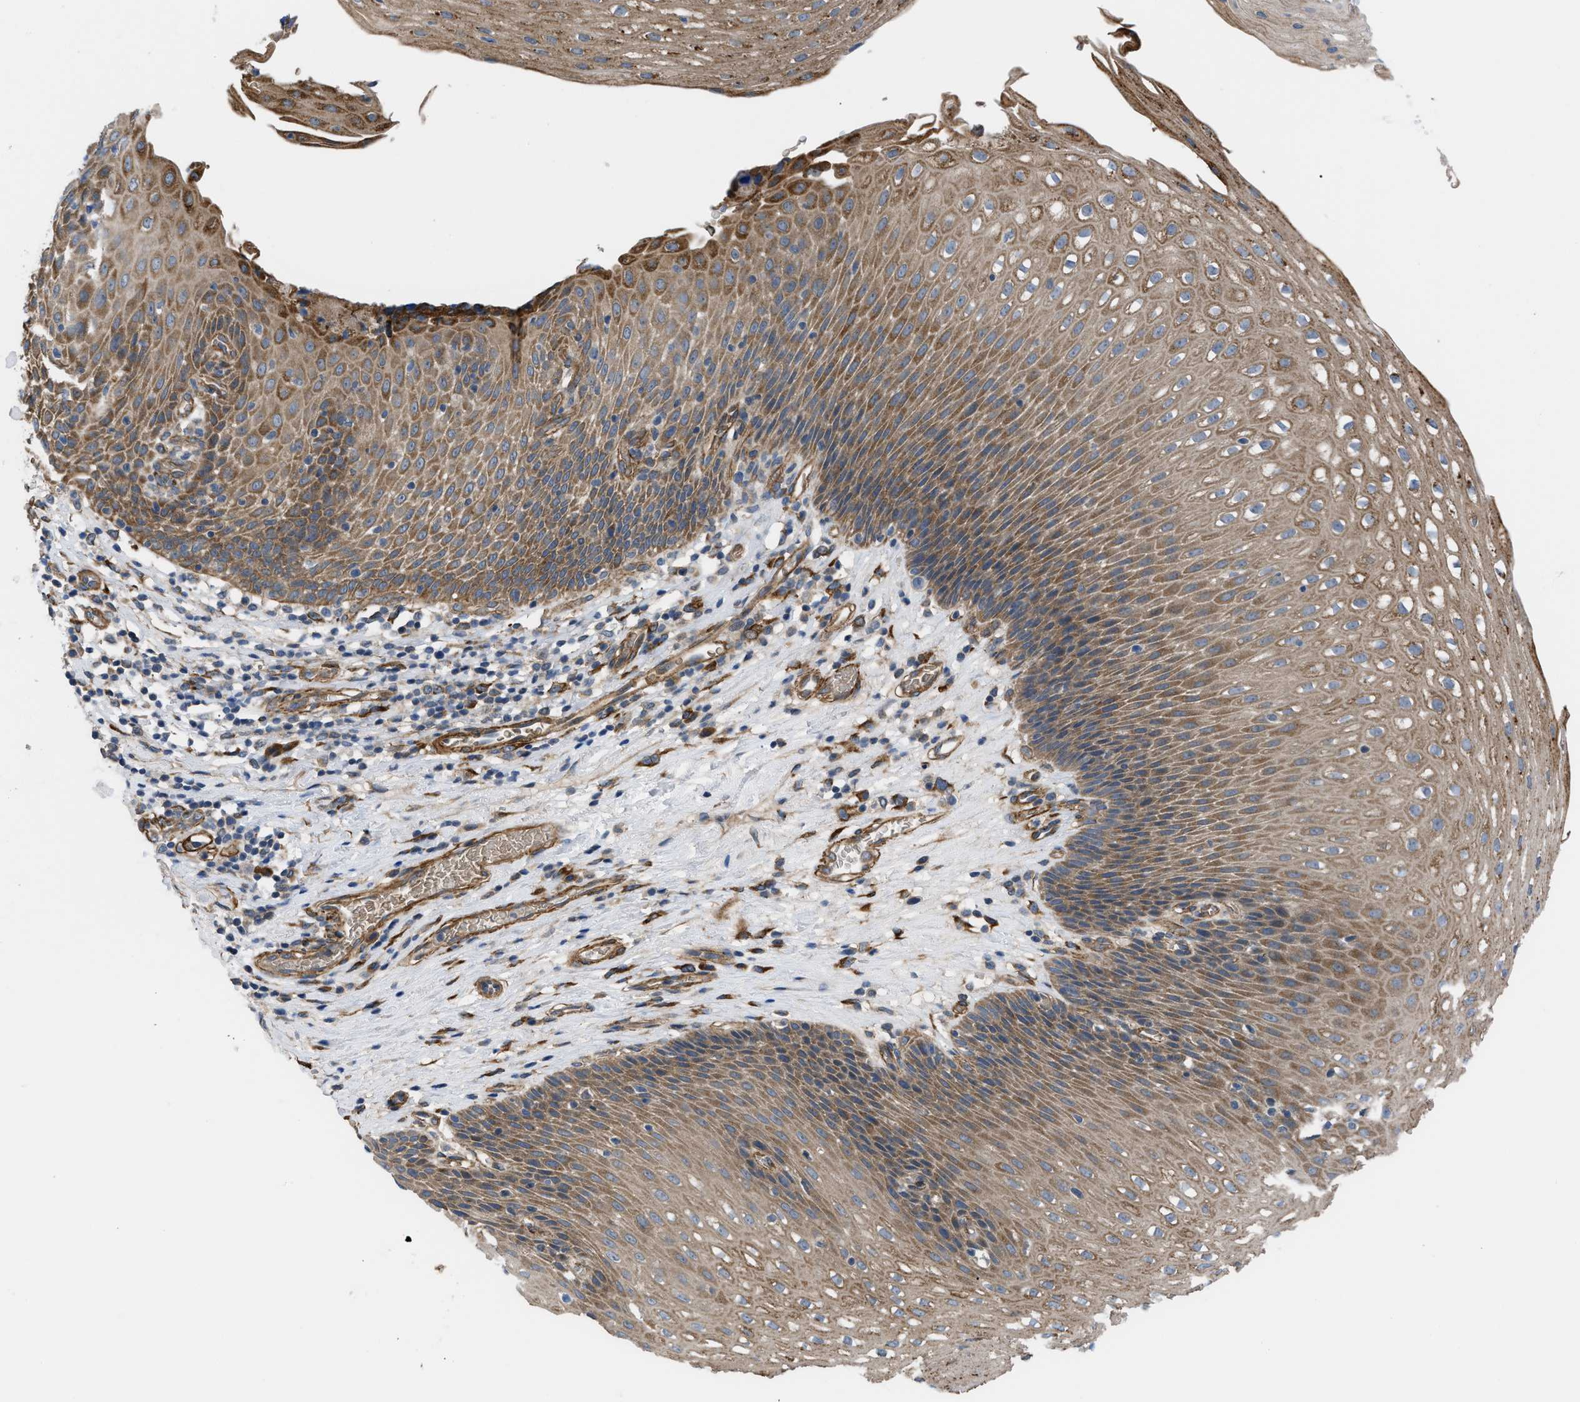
{"staining": {"intensity": "moderate", "quantity": ">75%", "location": "cytoplasmic/membranous"}, "tissue": "esophagus", "cell_type": "Squamous epithelial cells", "image_type": "normal", "snomed": [{"axis": "morphology", "description": "Normal tissue, NOS"}, {"axis": "topography", "description": "Esophagus"}], "caption": "An IHC photomicrograph of benign tissue is shown. Protein staining in brown shows moderate cytoplasmic/membranous positivity in esophagus within squamous epithelial cells. (Stains: DAB in brown, nuclei in blue, Microscopy: brightfield microscopy at high magnification).", "gene": "MYO10", "patient": {"sex": "male", "age": 48}}